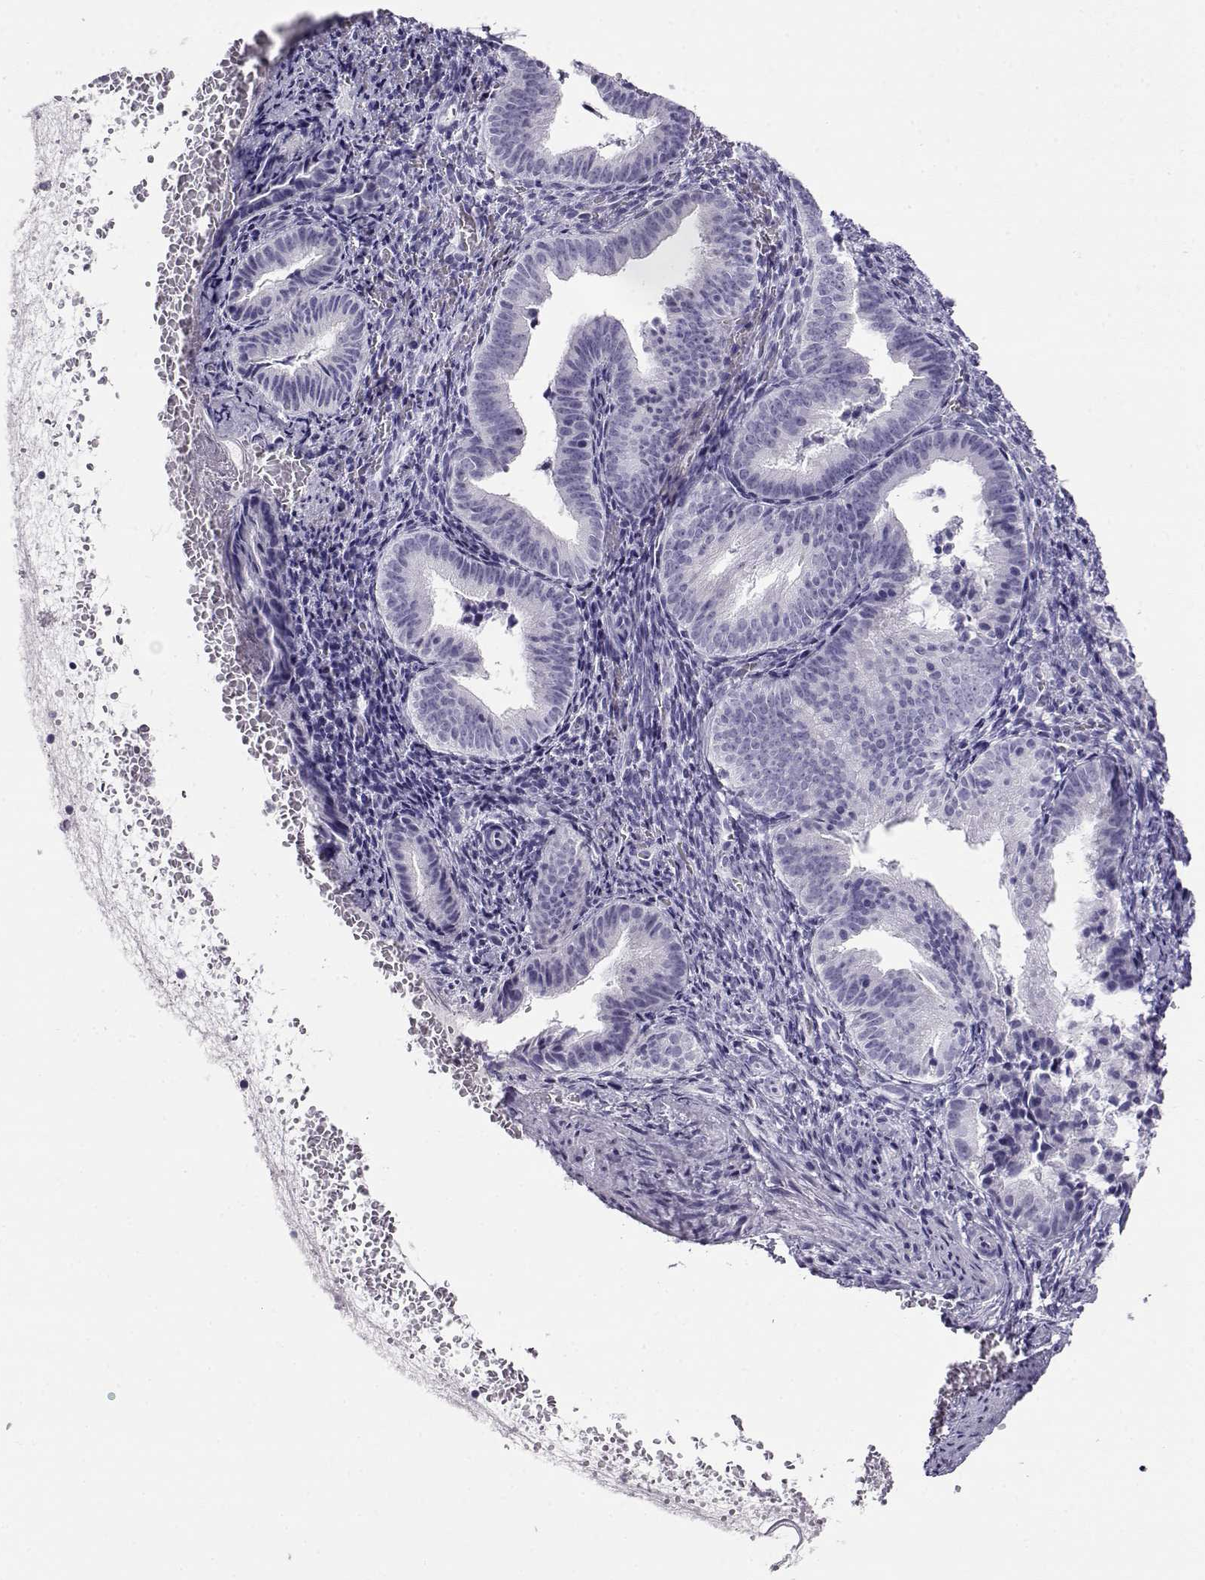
{"staining": {"intensity": "negative", "quantity": "none", "location": "none"}, "tissue": "endometrium", "cell_type": "Cells in endometrial stroma", "image_type": "normal", "snomed": [{"axis": "morphology", "description": "Normal tissue, NOS"}, {"axis": "topography", "description": "Endometrium"}], "caption": "Endometrium stained for a protein using IHC displays no staining cells in endometrial stroma.", "gene": "RHOXF2B", "patient": {"sex": "female", "age": 42}}